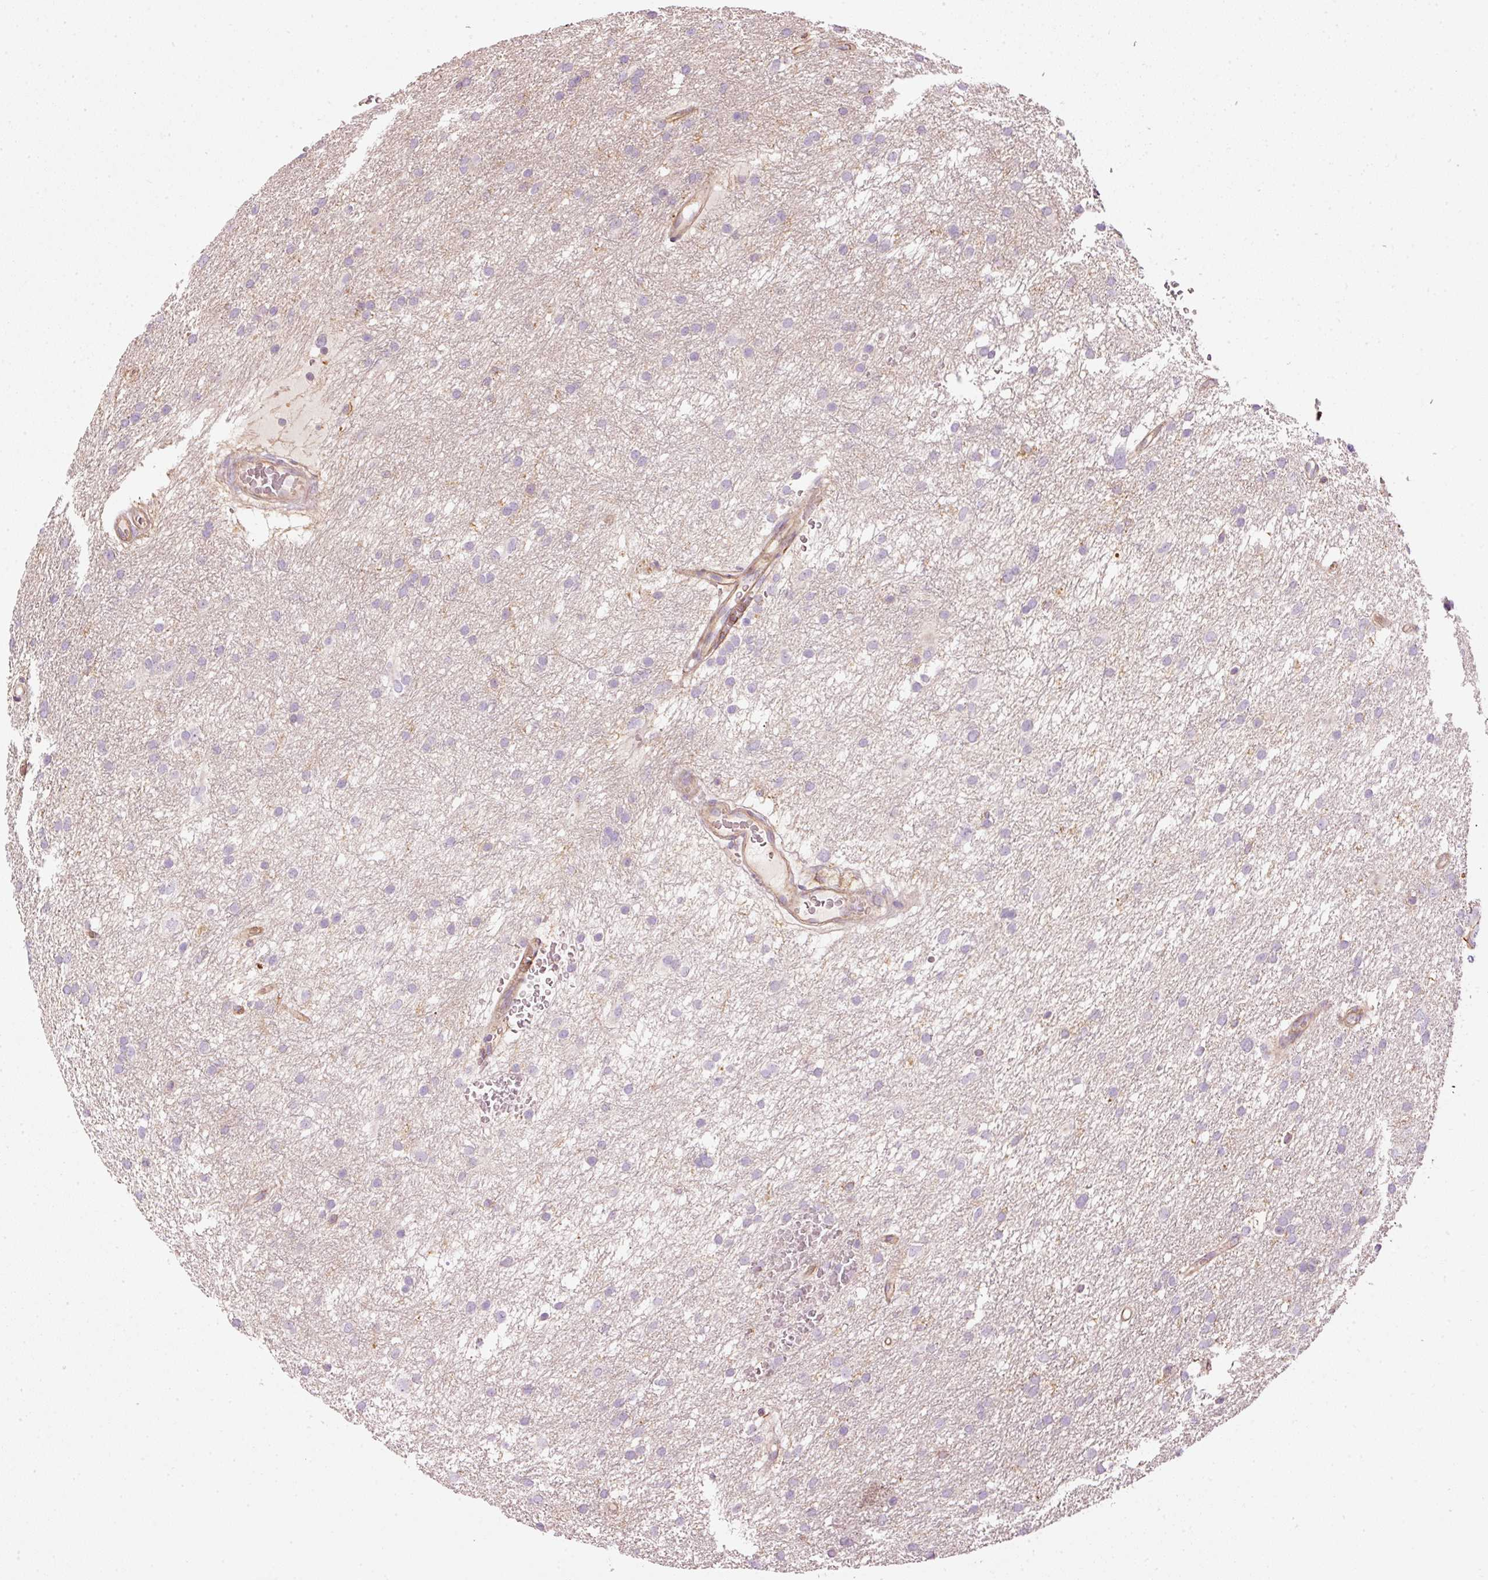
{"staining": {"intensity": "negative", "quantity": "none", "location": "none"}, "tissue": "glioma", "cell_type": "Tumor cells", "image_type": "cancer", "snomed": [{"axis": "morphology", "description": "Glioma, malignant, High grade"}, {"axis": "topography", "description": "Cerebral cortex"}], "caption": "The photomicrograph shows no staining of tumor cells in glioma.", "gene": "SIPA1", "patient": {"sex": "female", "age": 36}}